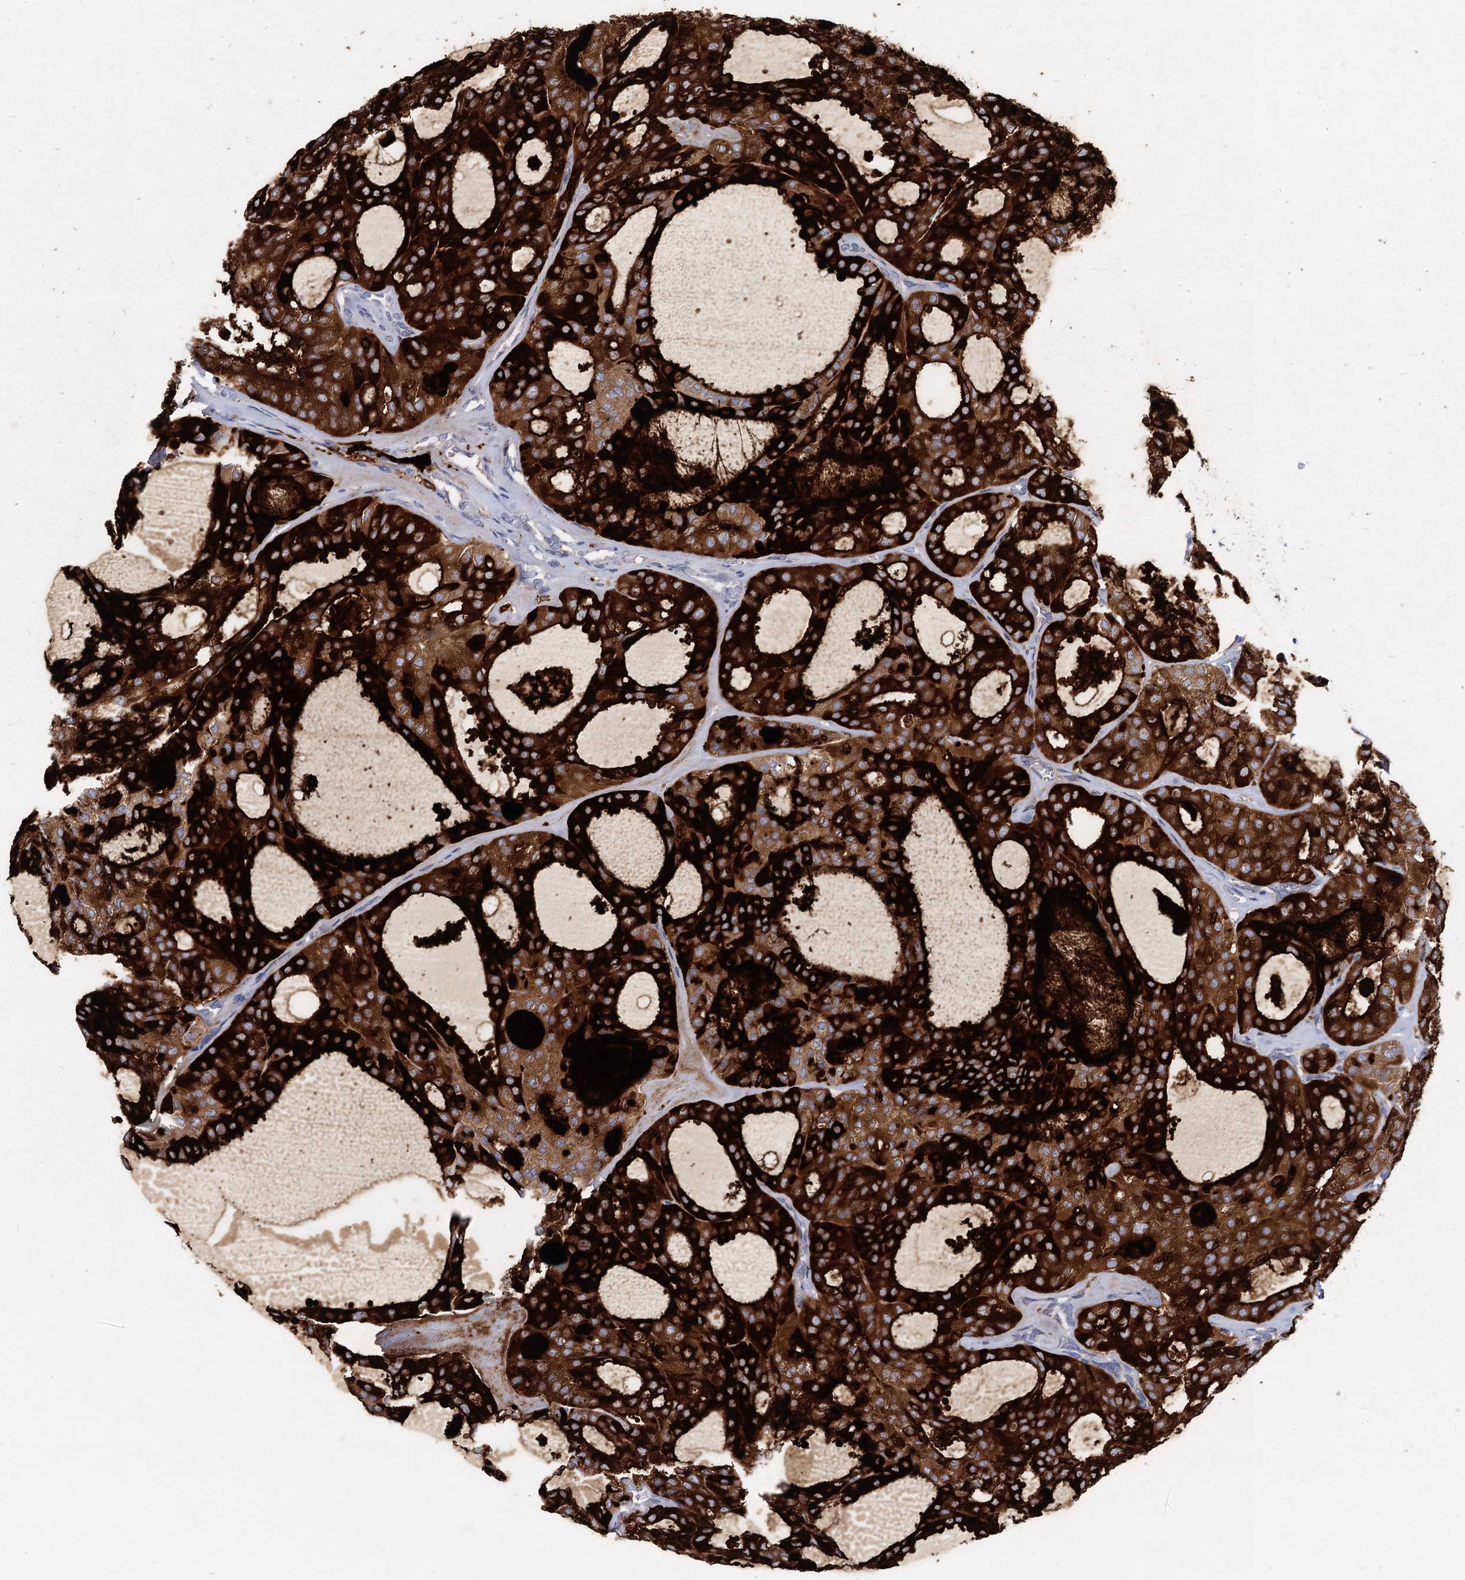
{"staining": {"intensity": "strong", "quantity": ">75%", "location": "cytoplasmic/membranous"}, "tissue": "thyroid cancer", "cell_type": "Tumor cells", "image_type": "cancer", "snomed": [{"axis": "morphology", "description": "Follicular adenoma carcinoma, NOS"}, {"axis": "topography", "description": "Thyroid gland"}], "caption": "DAB (3,3'-diaminobenzidine) immunohistochemical staining of follicular adenoma carcinoma (thyroid) demonstrates strong cytoplasmic/membranous protein expression in approximately >75% of tumor cells.", "gene": "ANKS3", "patient": {"sex": "male", "age": 75}}